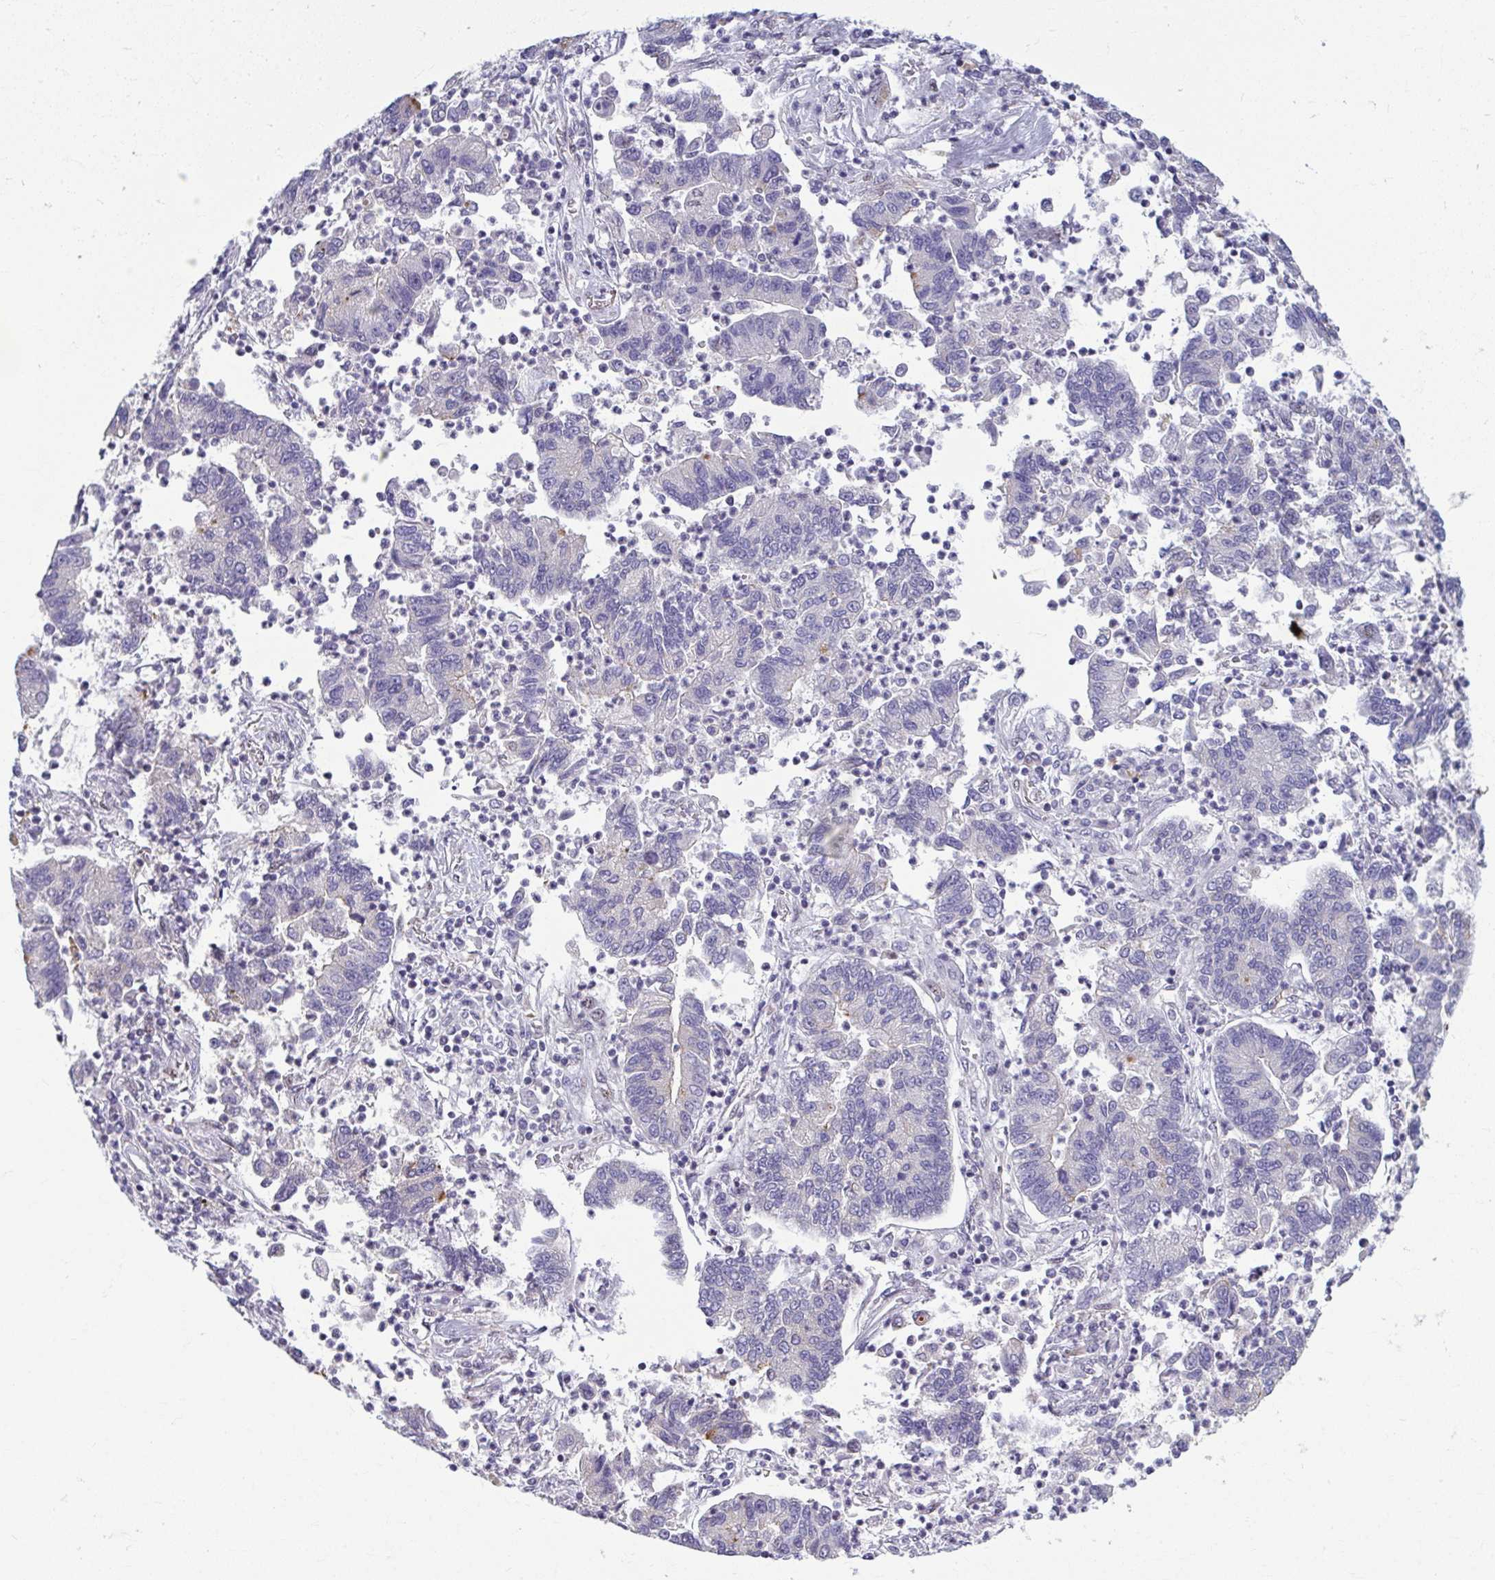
{"staining": {"intensity": "negative", "quantity": "none", "location": "none"}, "tissue": "lung cancer", "cell_type": "Tumor cells", "image_type": "cancer", "snomed": [{"axis": "morphology", "description": "Adenocarcinoma, NOS"}, {"axis": "topography", "description": "Lung"}], "caption": "The histopathology image reveals no significant staining in tumor cells of adenocarcinoma (lung). The staining is performed using DAB brown chromogen with nuclei counter-stained in using hematoxylin.", "gene": "ODF1", "patient": {"sex": "female", "age": 57}}